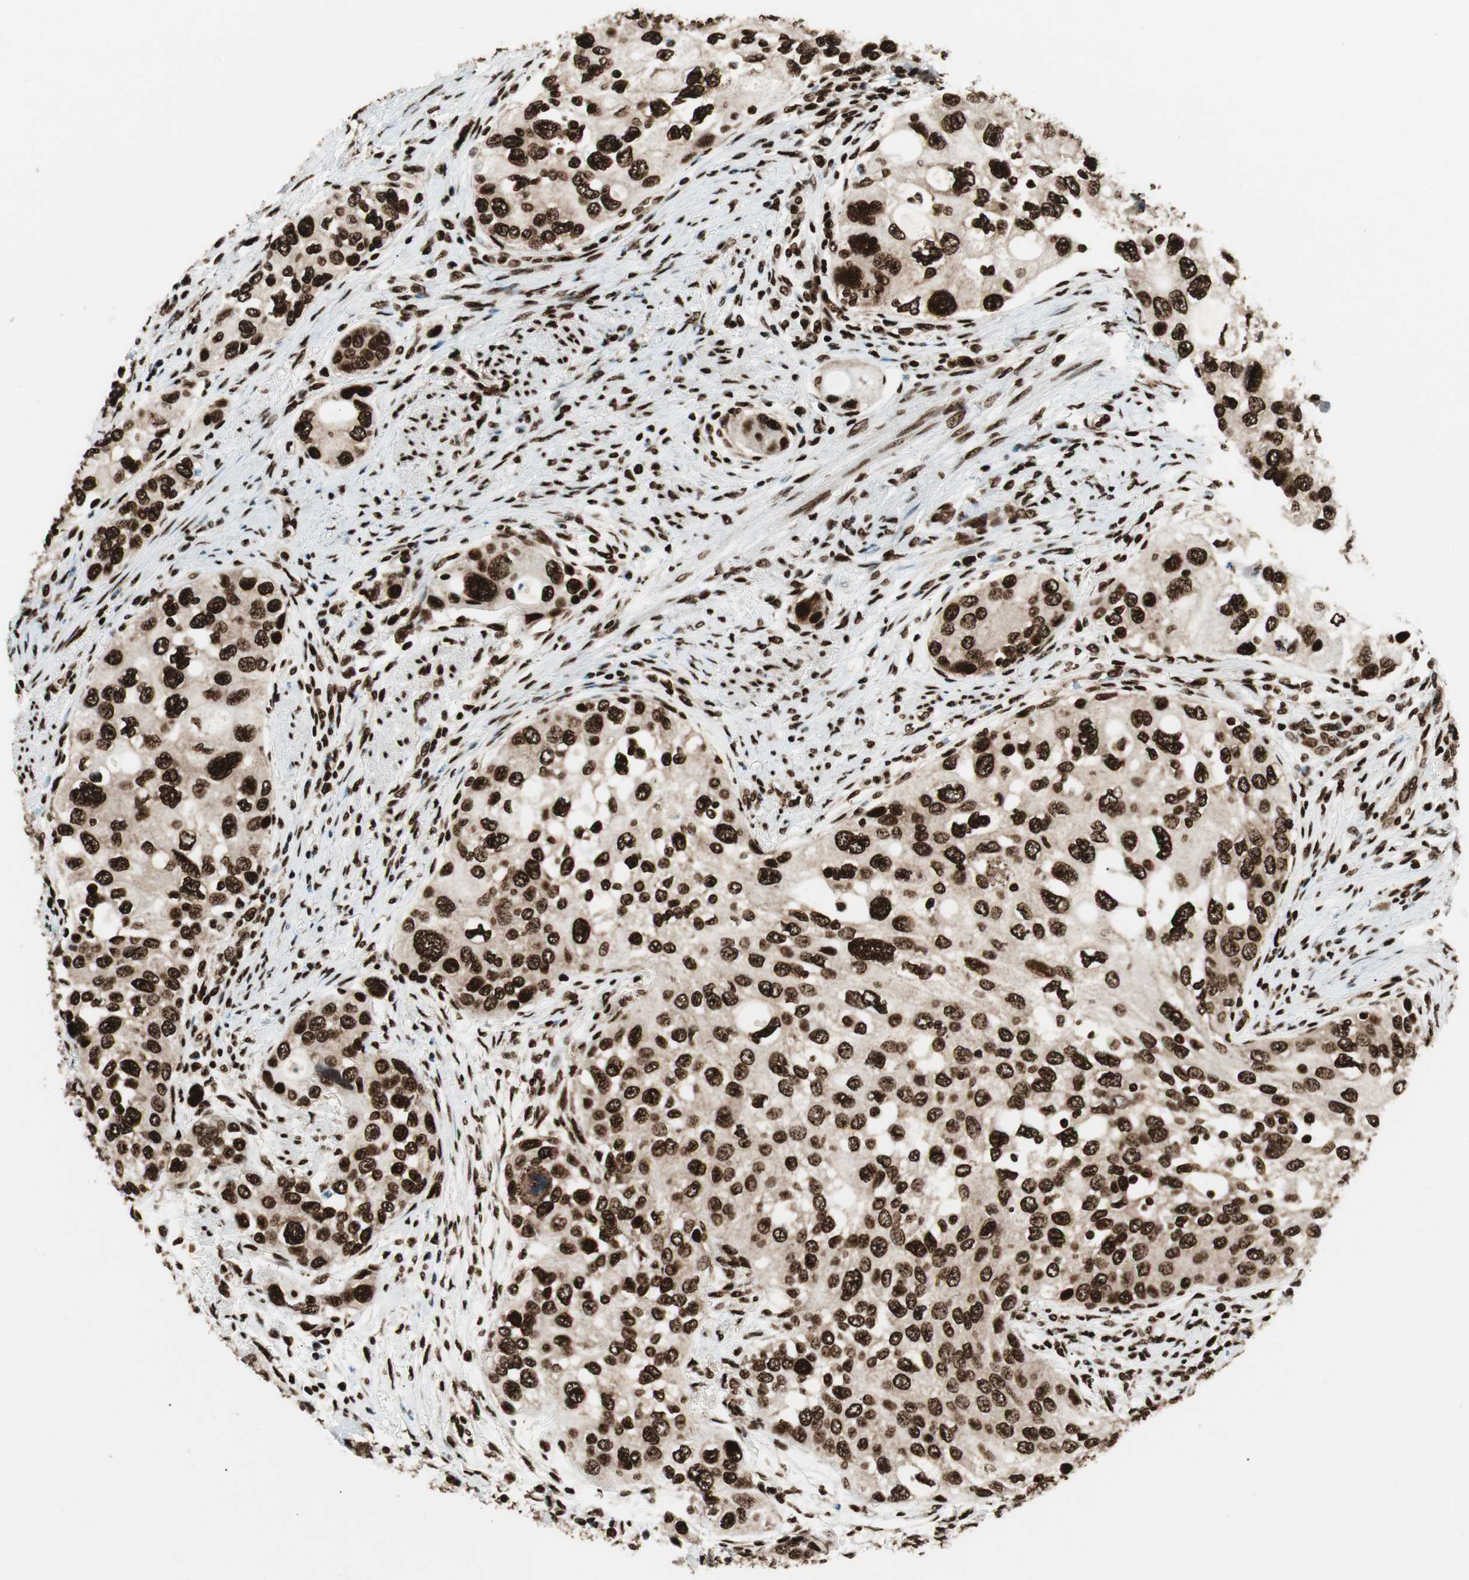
{"staining": {"intensity": "strong", "quantity": ">75%", "location": "nuclear"}, "tissue": "urothelial cancer", "cell_type": "Tumor cells", "image_type": "cancer", "snomed": [{"axis": "morphology", "description": "Urothelial carcinoma, High grade"}, {"axis": "topography", "description": "Urinary bladder"}], "caption": "High-grade urothelial carcinoma was stained to show a protein in brown. There is high levels of strong nuclear expression in about >75% of tumor cells.", "gene": "EWSR1", "patient": {"sex": "female", "age": 56}}